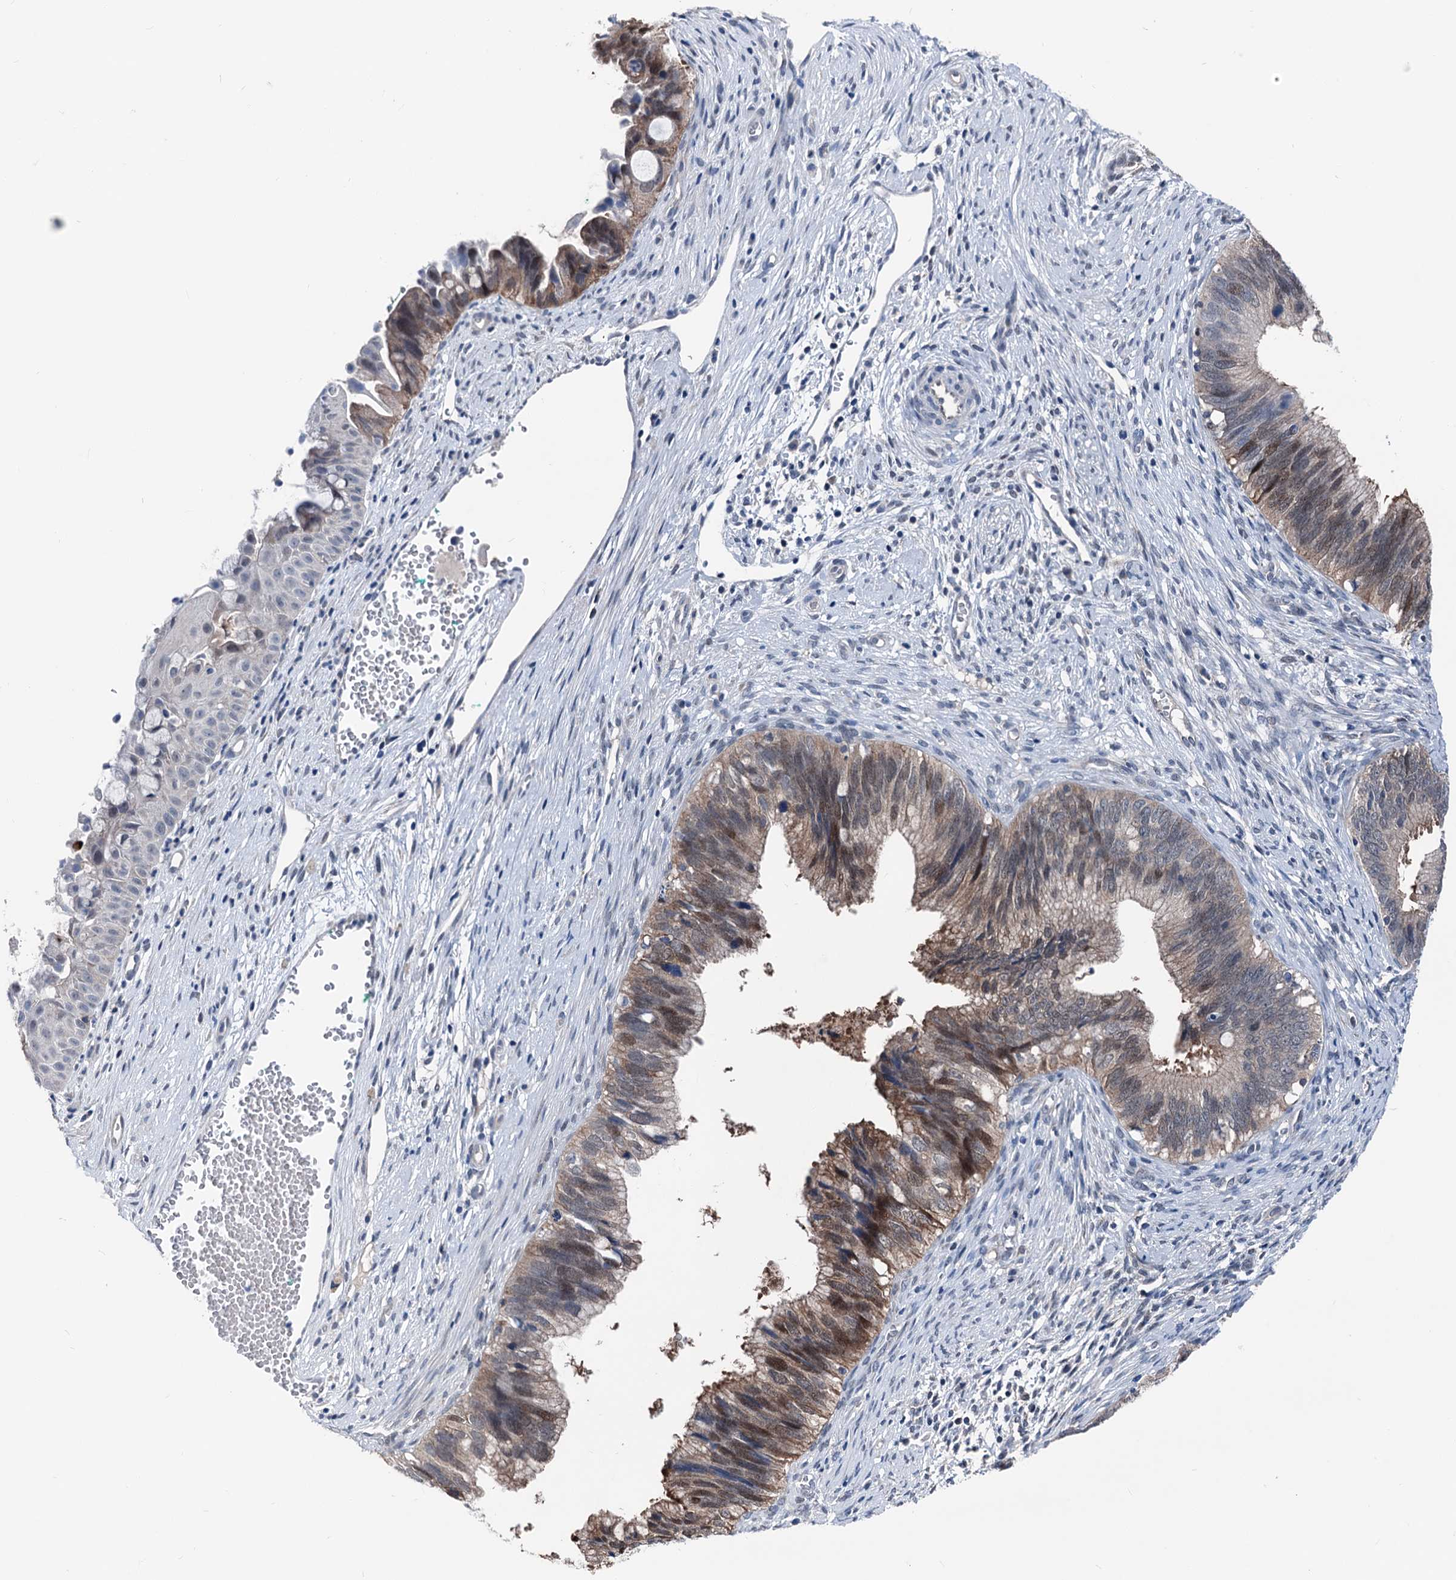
{"staining": {"intensity": "moderate", "quantity": "25%-75%", "location": "cytoplasmic/membranous,nuclear"}, "tissue": "cervical cancer", "cell_type": "Tumor cells", "image_type": "cancer", "snomed": [{"axis": "morphology", "description": "Adenocarcinoma, NOS"}, {"axis": "topography", "description": "Cervix"}], "caption": "This image reveals immunohistochemistry staining of adenocarcinoma (cervical), with medium moderate cytoplasmic/membranous and nuclear staining in about 25%-75% of tumor cells.", "gene": "GLO1", "patient": {"sex": "female", "age": 42}}